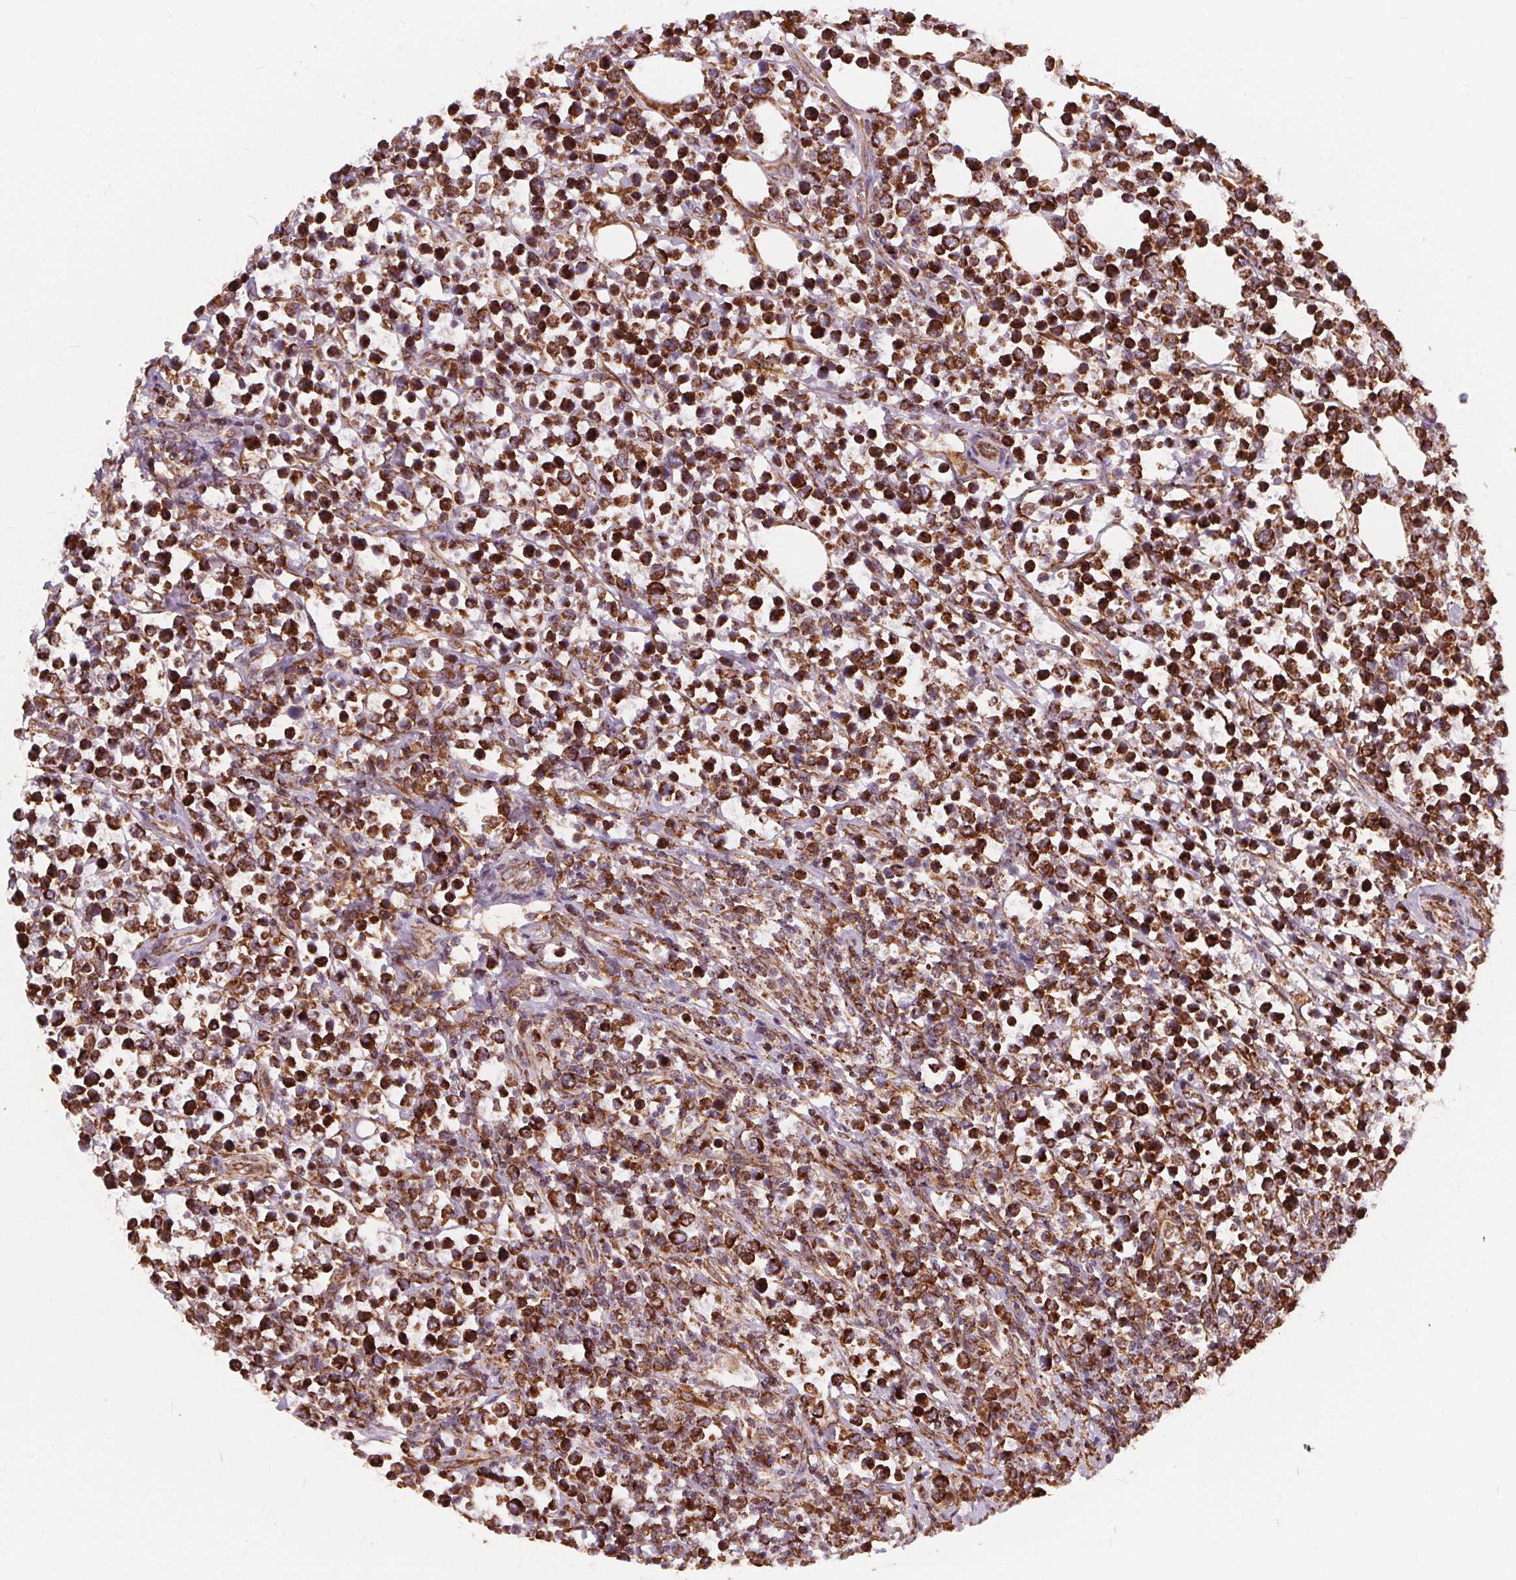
{"staining": {"intensity": "strong", "quantity": ">75%", "location": "cytoplasmic/membranous"}, "tissue": "lymphoma", "cell_type": "Tumor cells", "image_type": "cancer", "snomed": [{"axis": "morphology", "description": "Malignant lymphoma, non-Hodgkin's type, High grade"}, {"axis": "topography", "description": "Soft tissue"}], "caption": "High-grade malignant lymphoma, non-Hodgkin's type was stained to show a protein in brown. There is high levels of strong cytoplasmic/membranous staining in about >75% of tumor cells.", "gene": "PLSCR3", "patient": {"sex": "female", "age": 56}}